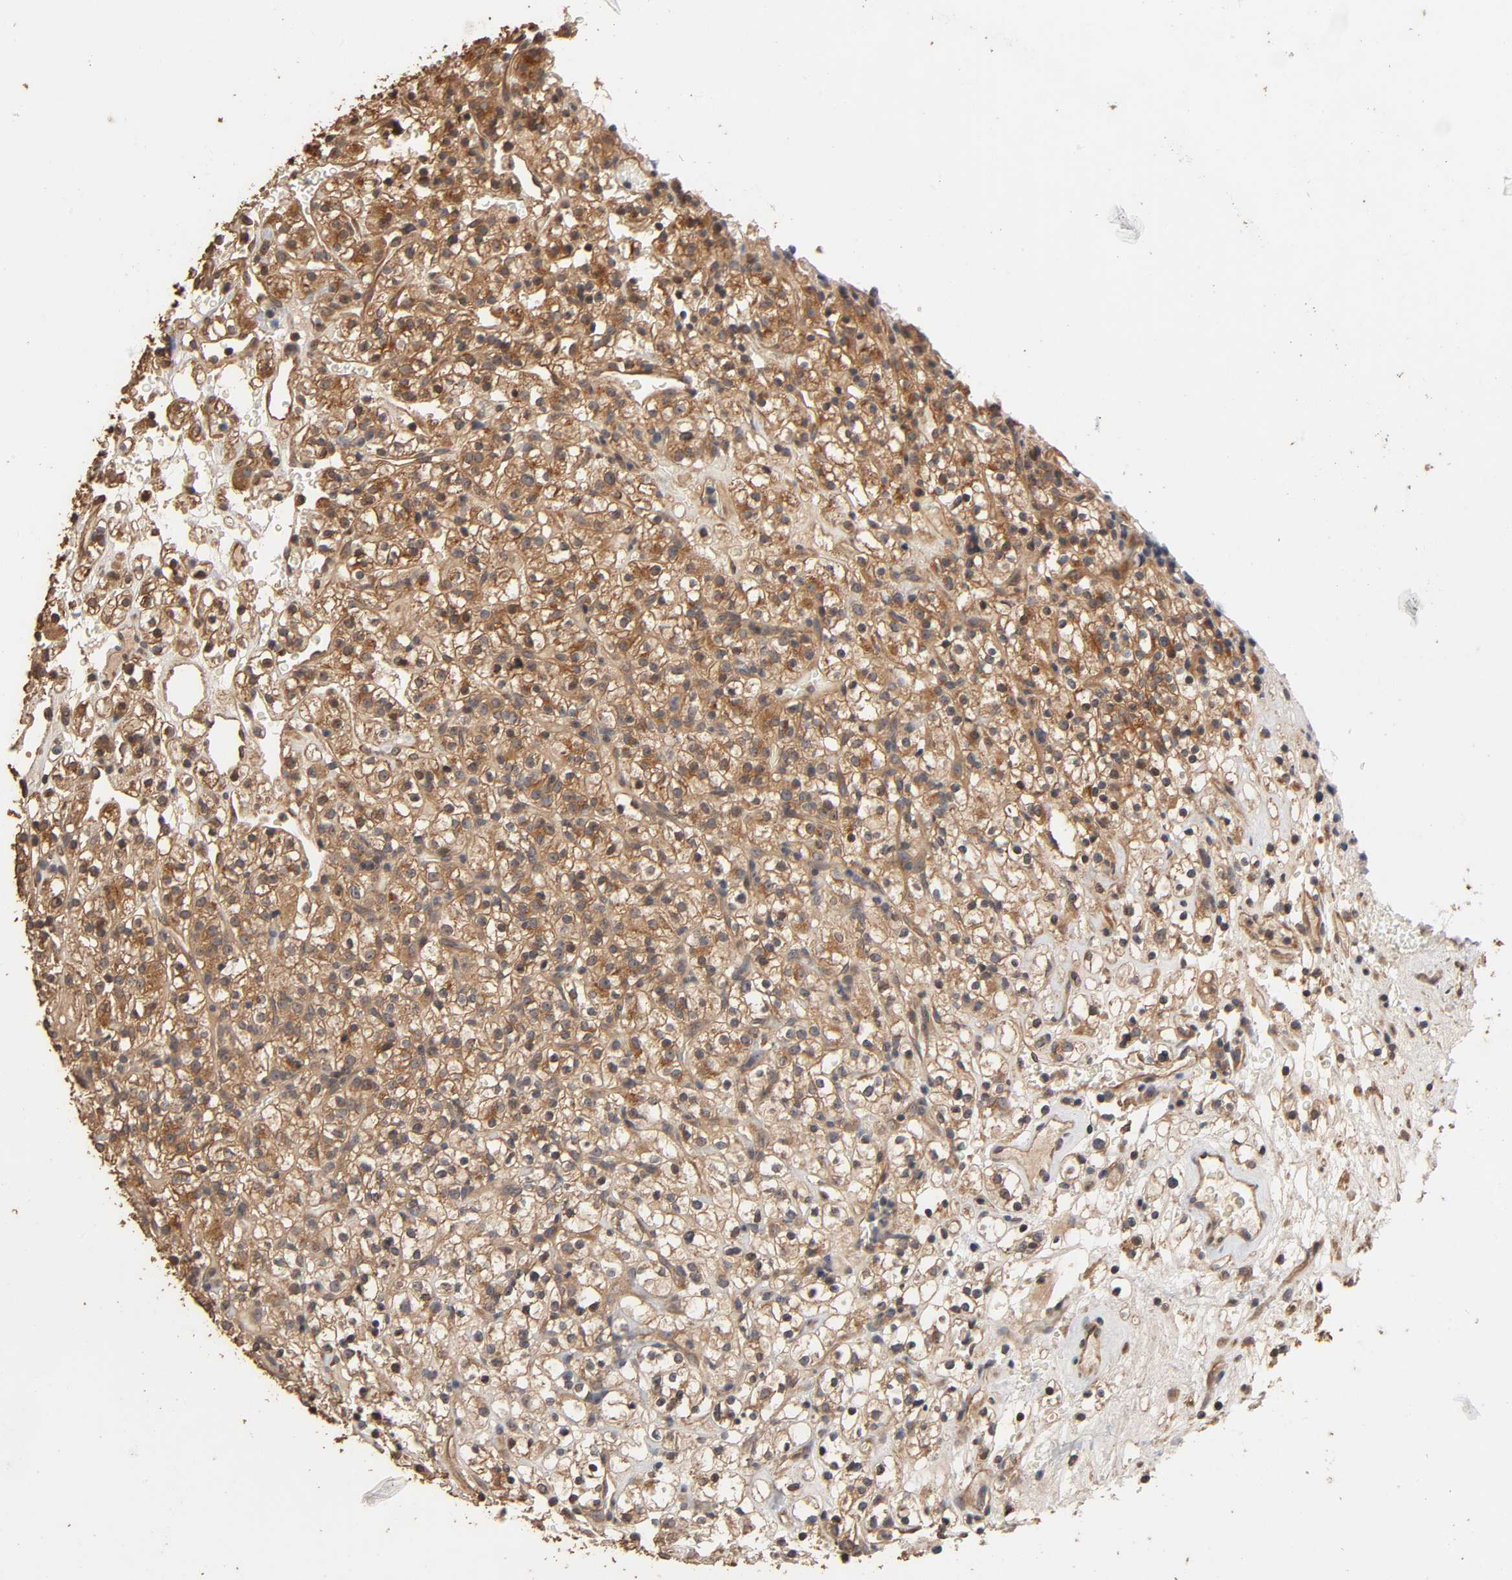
{"staining": {"intensity": "moderate", "quantity": ">75%", "location": "cytoplasmic/membranous"}, "tissue": "renal cancer", "cell_type": "Tumor cells", "image_type": "cancer", "snomed": [{"axis": "morphology", "description": "Normal tissue, NOS"}, {"axis": "morphology", "description": "Adenocarcinoma, NOS"}, {"axis": "topography", "description": "Kidney"}], "caption": "Renal adenocarcinoma stained for a protein (brown) demonstrates moderate cytoplasmic/membranous positive expression in approximately >75% of tumor cells.", "gene": "ARHGEF7", "patient": {"sex": "female", "age": 72}}